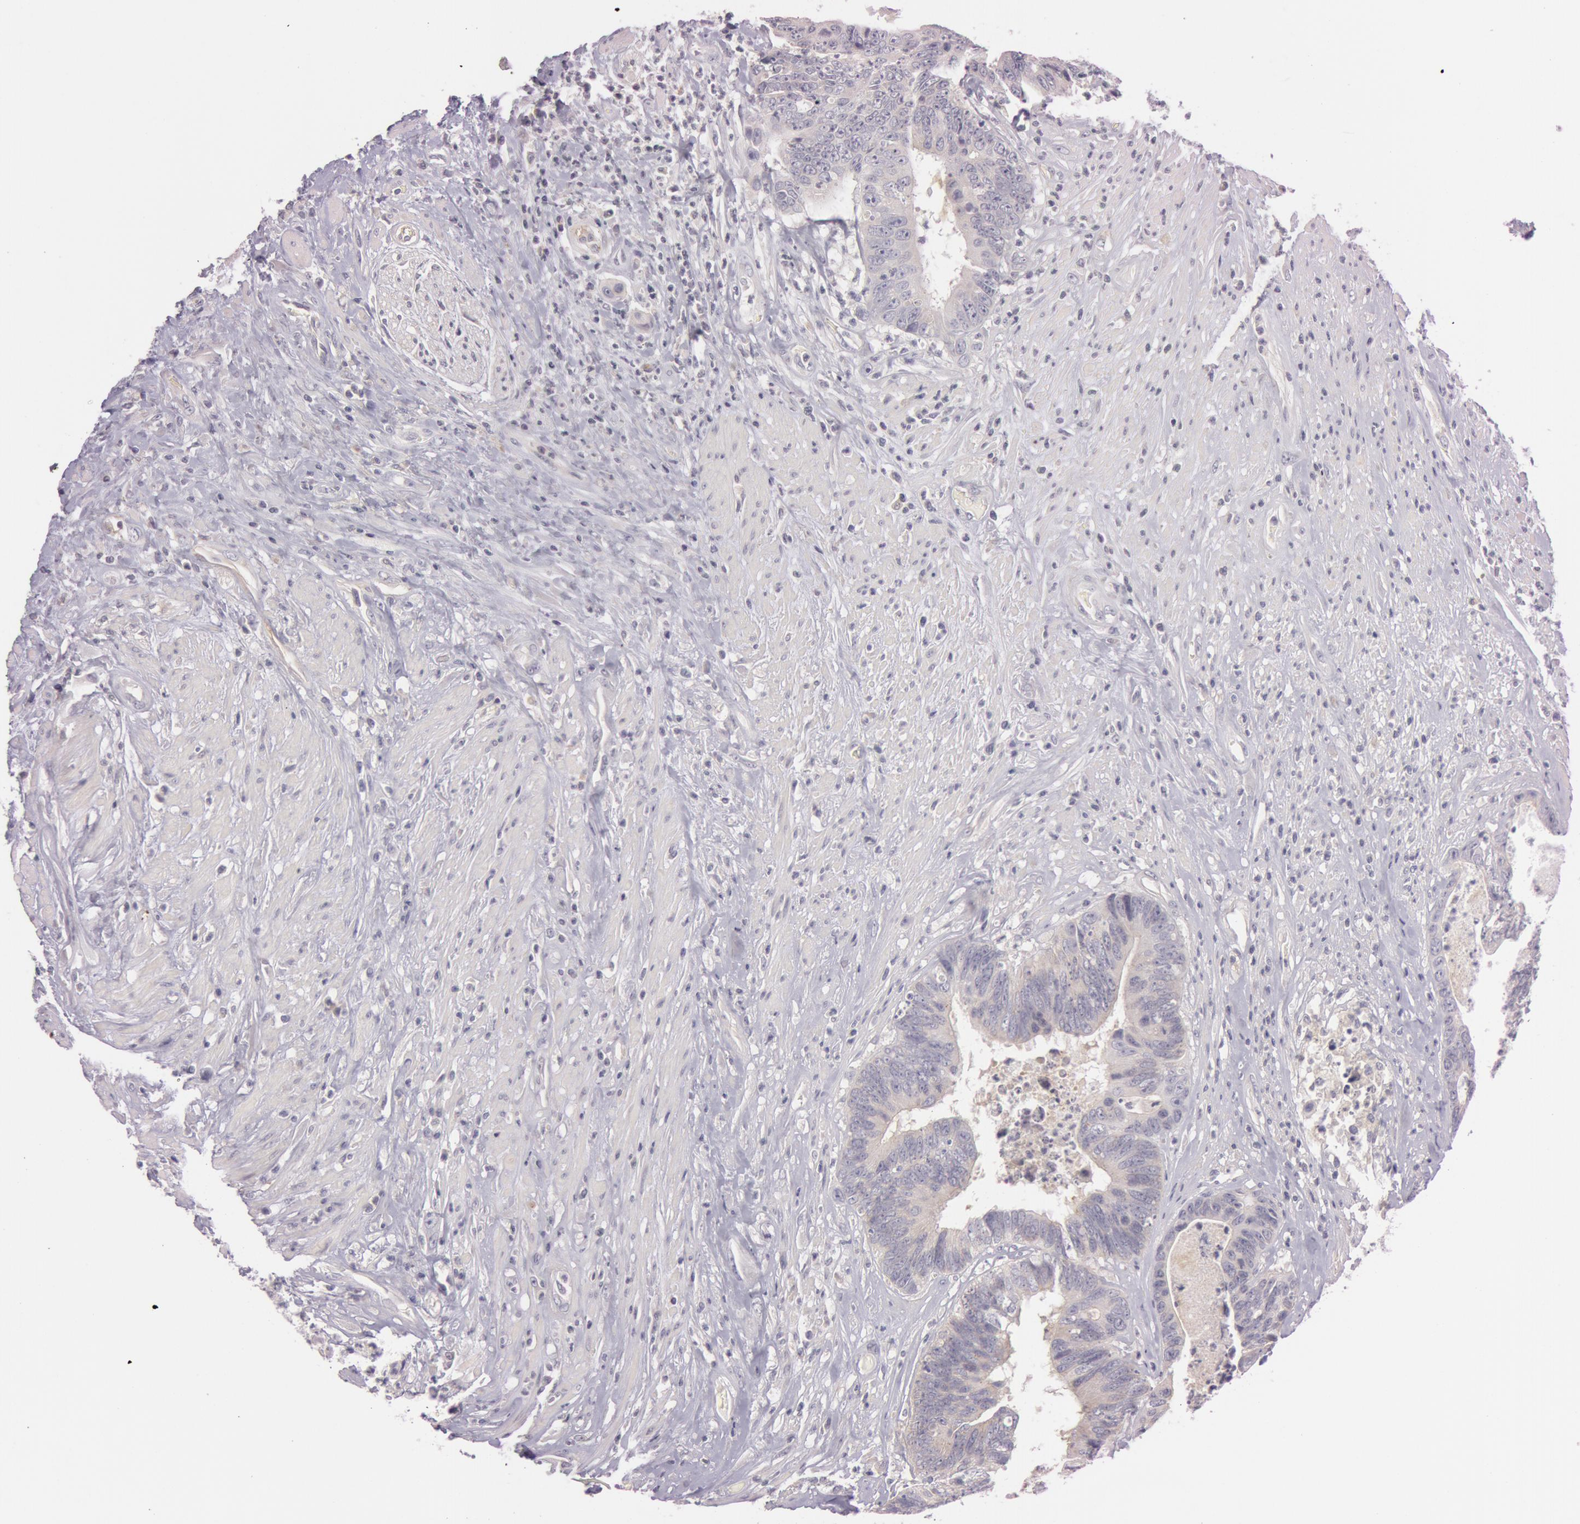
{"staining": {"intensity": "weak", "quantity": "25%-75%", "location": "cytoplasmic/membranous"}, "tissue": "colorectal cancer", "cell_type": "Tumor cells", "image_type": "cancer", "snomed": [{"axis": "morphology", "description": "Adenocarcinoma, NOS"}, {"axis": "topography", "description": "Rectum"}], "caption": "Colorectal adenocarcinoma was stained to show a protein in brown. There is low levels of weak cytoplasmic/membranous expression in approximately 25%-75% of tumor cells.", "gene": "RALGAPA1", "patient": {"sex": "female", "age": 65}}